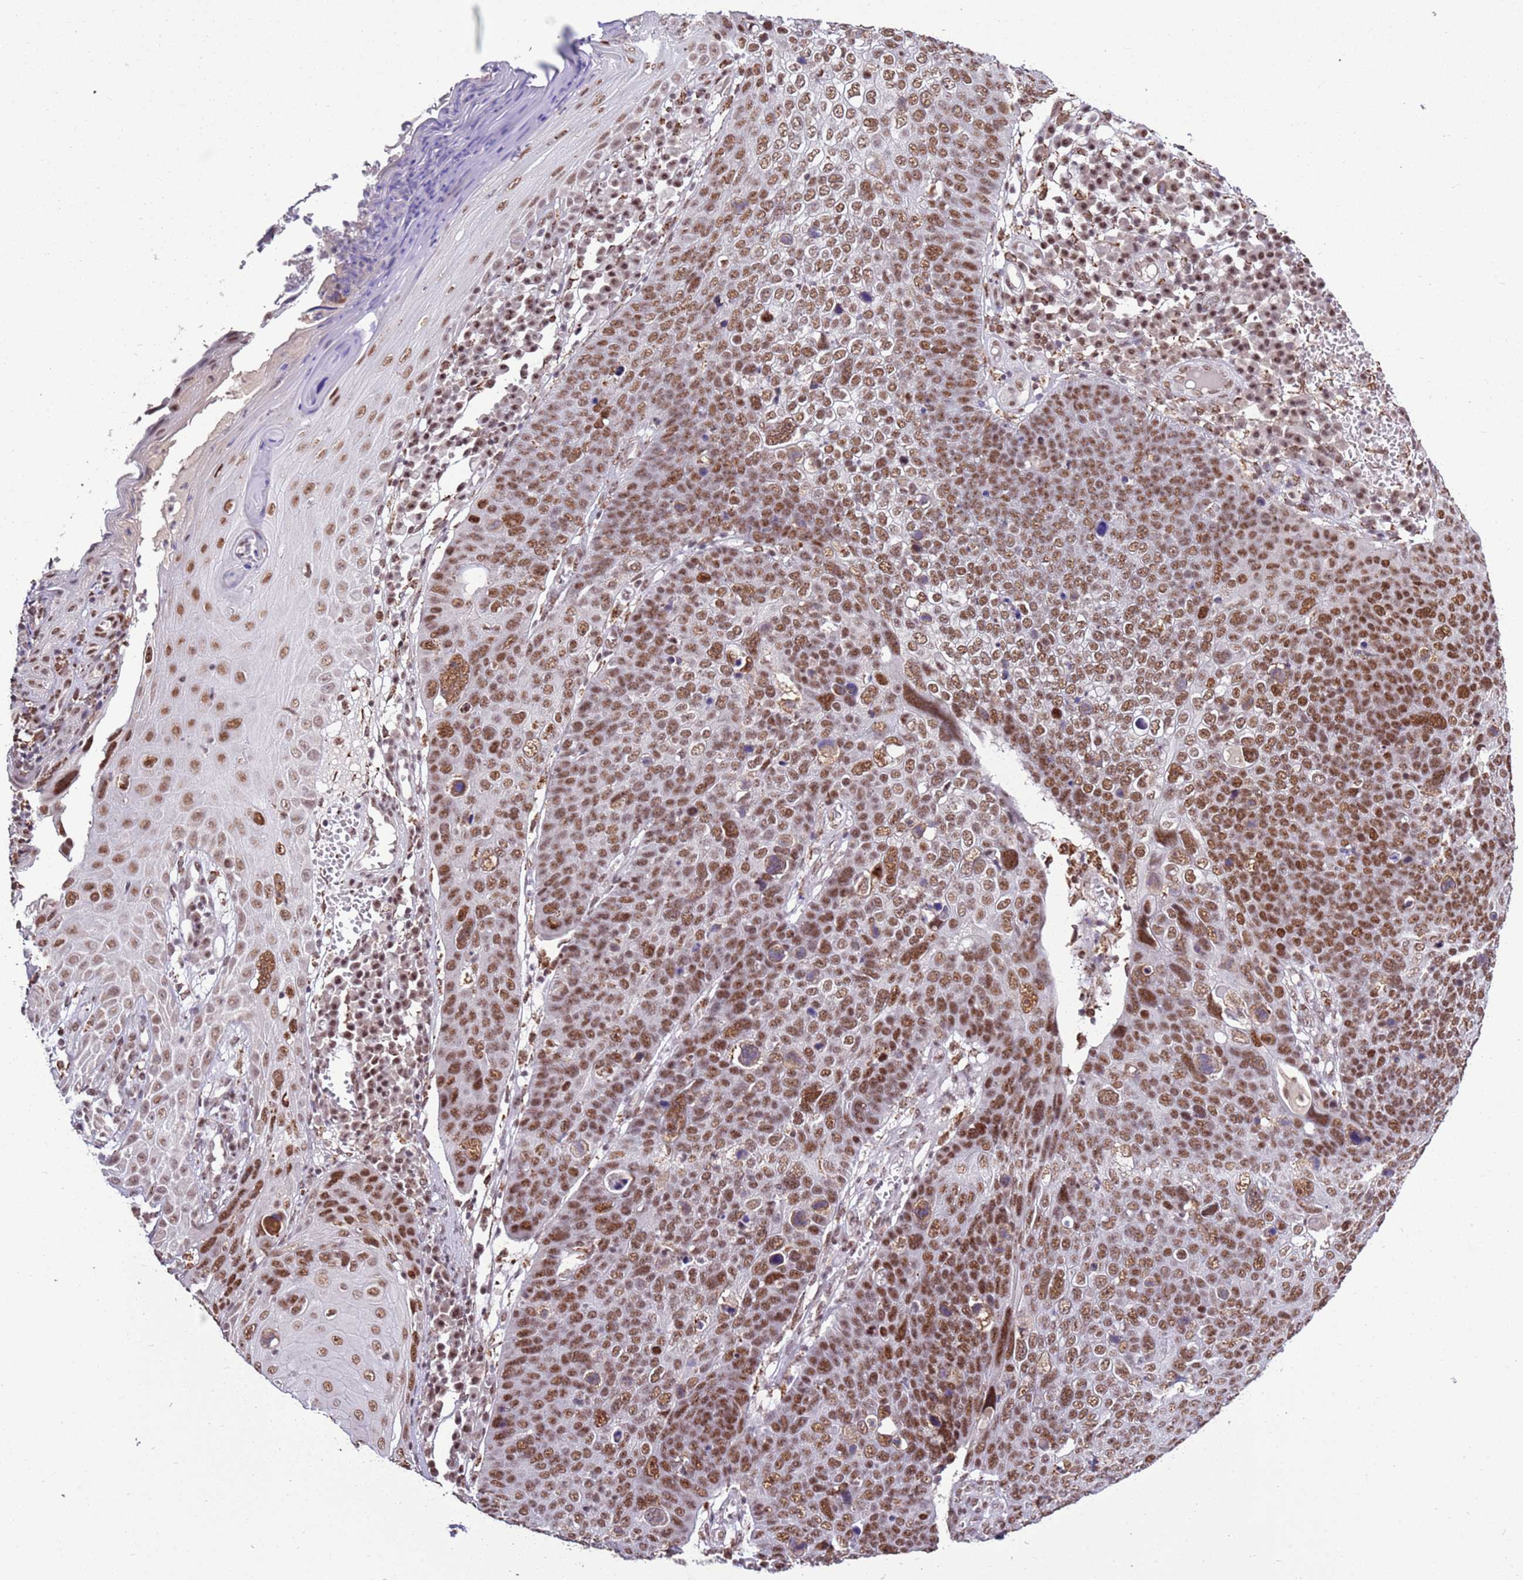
{"staining": {"intensity": "moderate", "quantity": ">75%", "location": "nuclear"}, "tissue": "skin cancer", "cell_type": "Tumor cells", "image_type": "cancer", "snomed": [{"axis": "morphology", "description": "Squamous cell carcinoma, NOS"}, {"axis": "topography", "description": "Skin"}], "caption": "DAB (3,3'-diaminobenzidine) immunohistochemical staining of human skin cancer reveals moderate nuclear protein staining in approximately >75% of tumor cells. (DAB IHC, brown staining for protein, blue staining for nuclei).", "gene": "AKAP8L", "patient": {"sex": "male", "age": 71}}